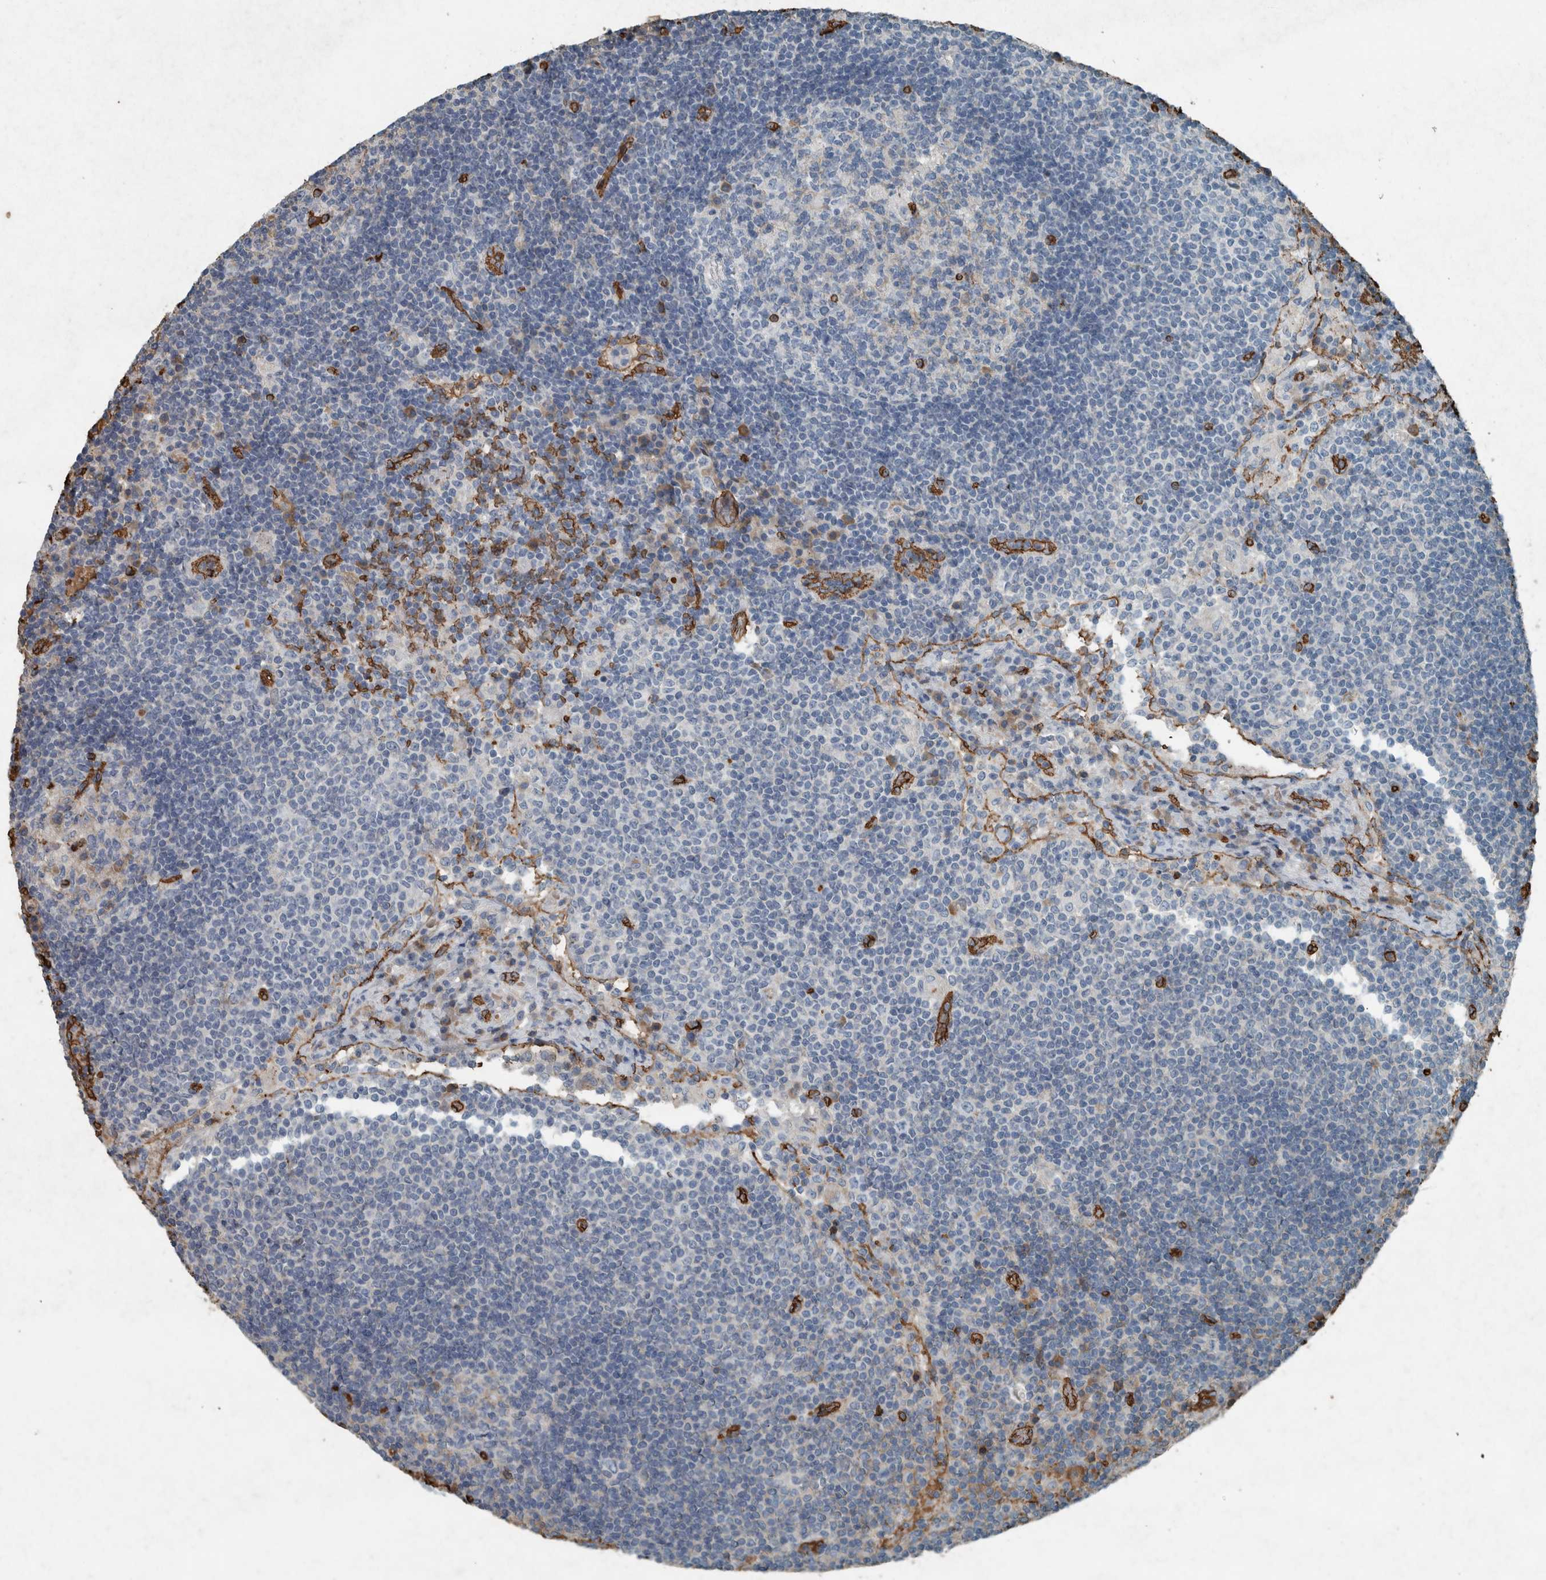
{"staining": {"intensity": "negative", "quantity": "none", "location": "none"}, "tissue": "lymph node", "cell_type": "Germinal center cells", "image_type": "normal", "snomed": [{"axis": "morphology", "description": "Normal tissue, NOS"}, {"axis": "topography", "description": "Lymph node"}], "caption": "Histopathology image shows no protein staining in germinal center cells of unremarkable lymph node. (IHC, brightfield microscopy, high magnification).", "gene": "LBP", "patient": {"sex": "female", "age": 53}}